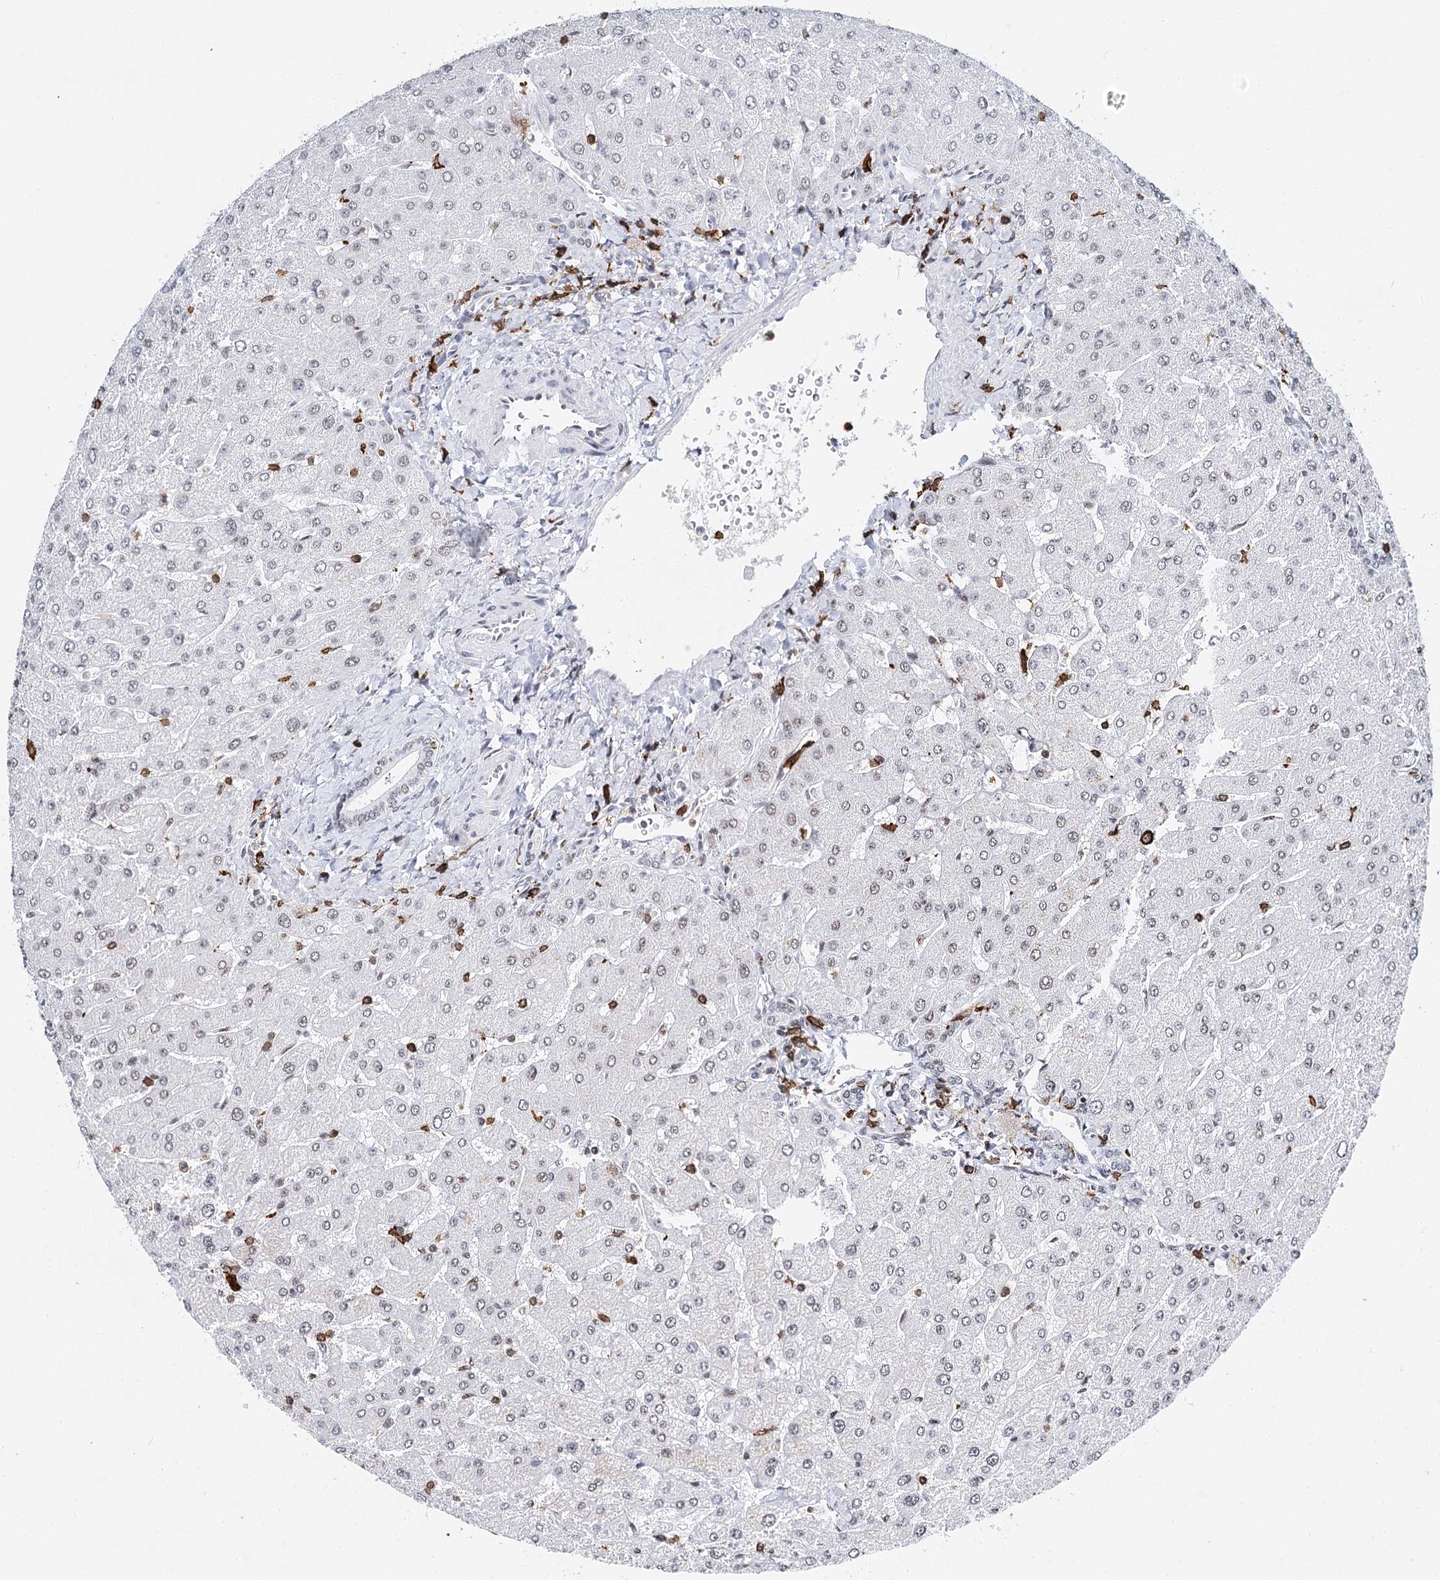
{"staining": {"intensity": "negative", "quantity": "none", "location": "none"}, "tissue": "liver", "cell_type": "Cholangiocytes", "image_type": "normal", "snomed": [{"axis": "morphology", "description": "Normal tissue, NOS"}, {"axis": "topography", "description": "Liver"}], "caption": "Image shows no significant protein expression in cholangiocytes of normal liver. (Stains: DAB (3,3'-diaminobenzidine) immunohistochemistry (IHC) with hematoxylin counter stain, Microscopy: brightfield microscopy at high magnification).", "gene": "BARD1", "patient": {"sex": "male", "age": 55}}